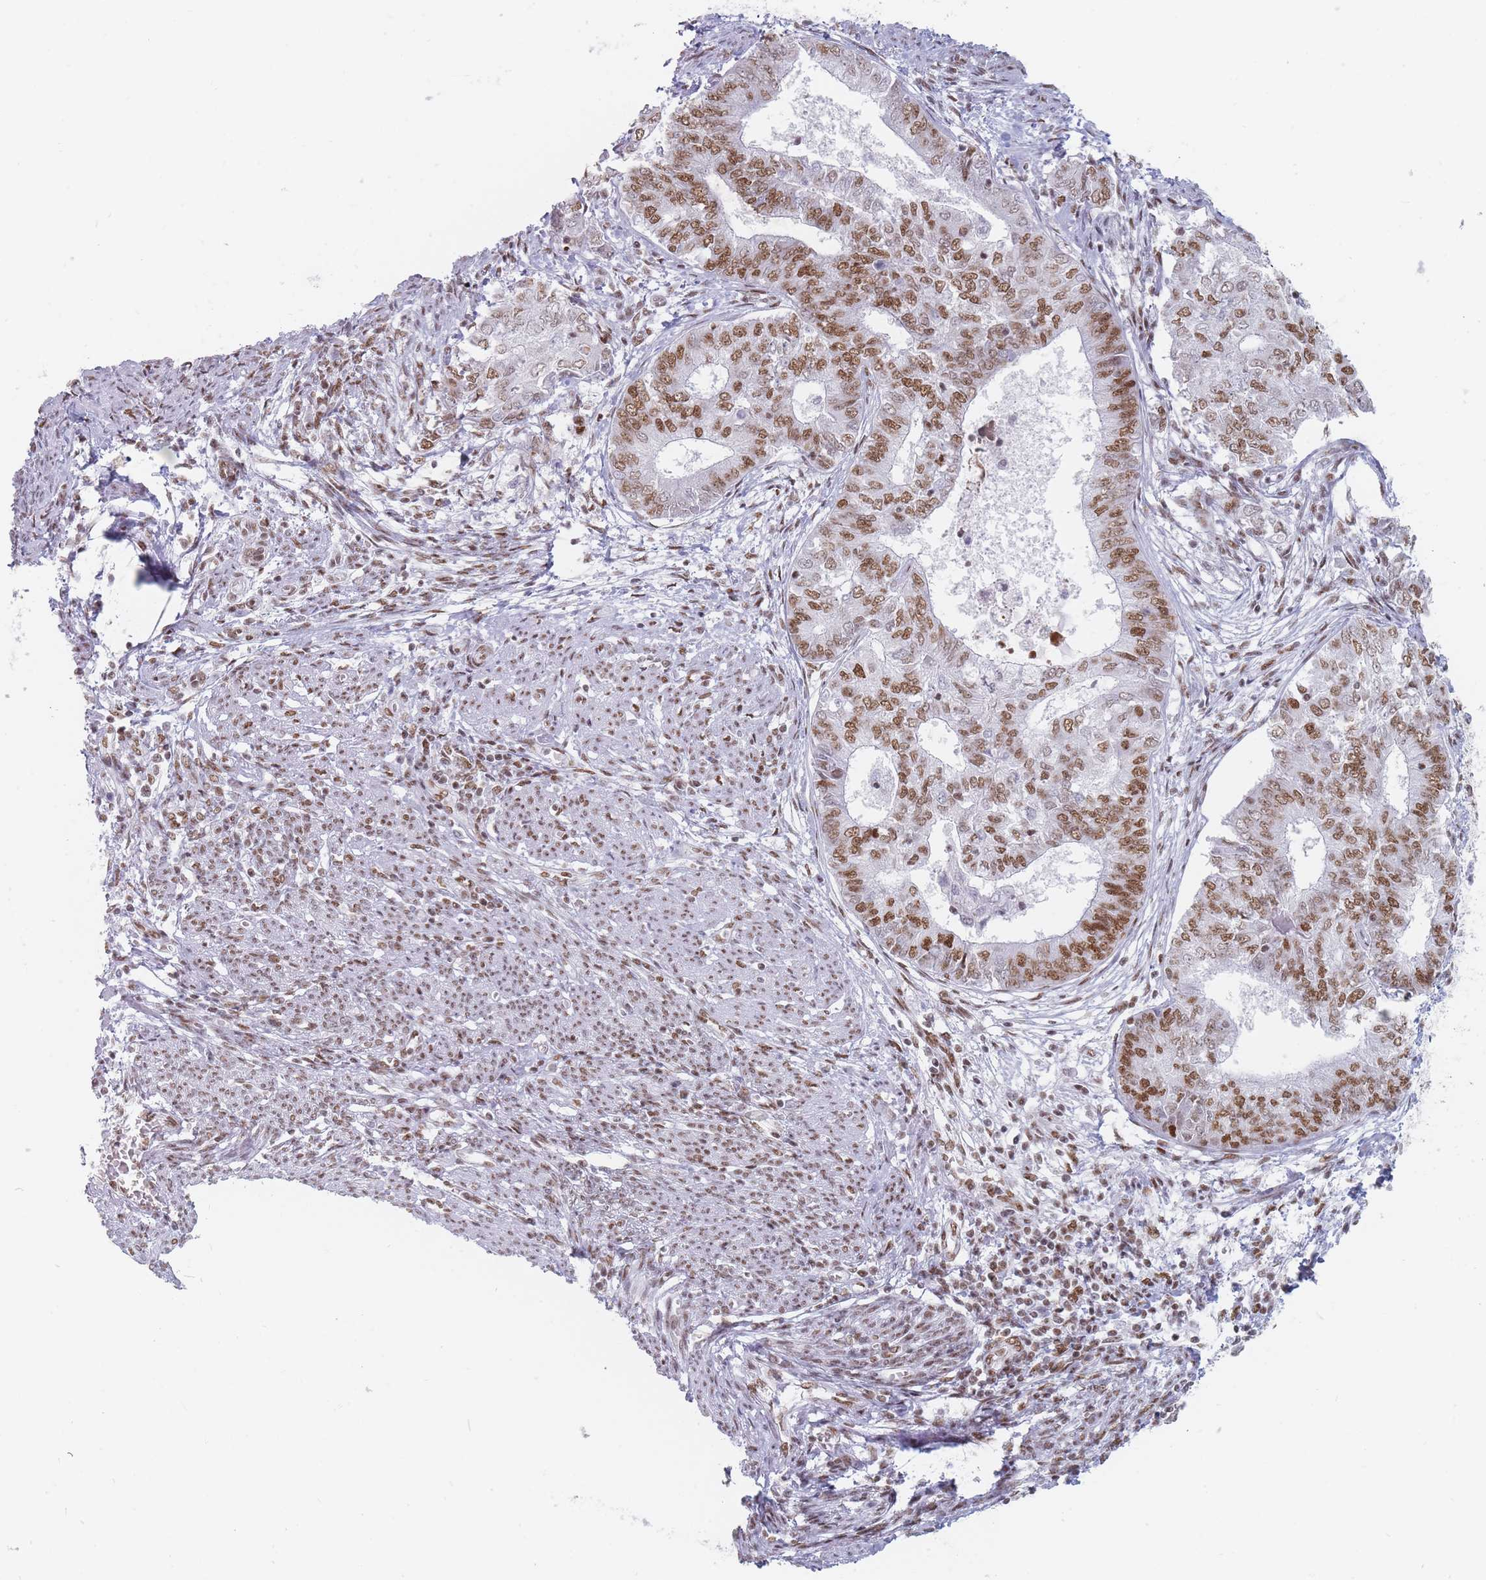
{"staining": {"intensity": "moderate", "quantity": ">75%", "location": "nuclear"}, "tissue": "endometrial cancer", "cell_type": "Tumor cells", "image_type": "cancer", "snomed": [{"axis": "morphology", "description": "Adenocarcinoma, NOS"}, {"axis": "topography", "description": "Endometrium"}], "caption": "Protein expression analysis of endometrial cancer (adenocarcinoma) exhibits moderate nuclear staining in approximately >75% of tumor cells.", "gene": "SAFB2", "patient": {"sex": "female", "age": 62}}